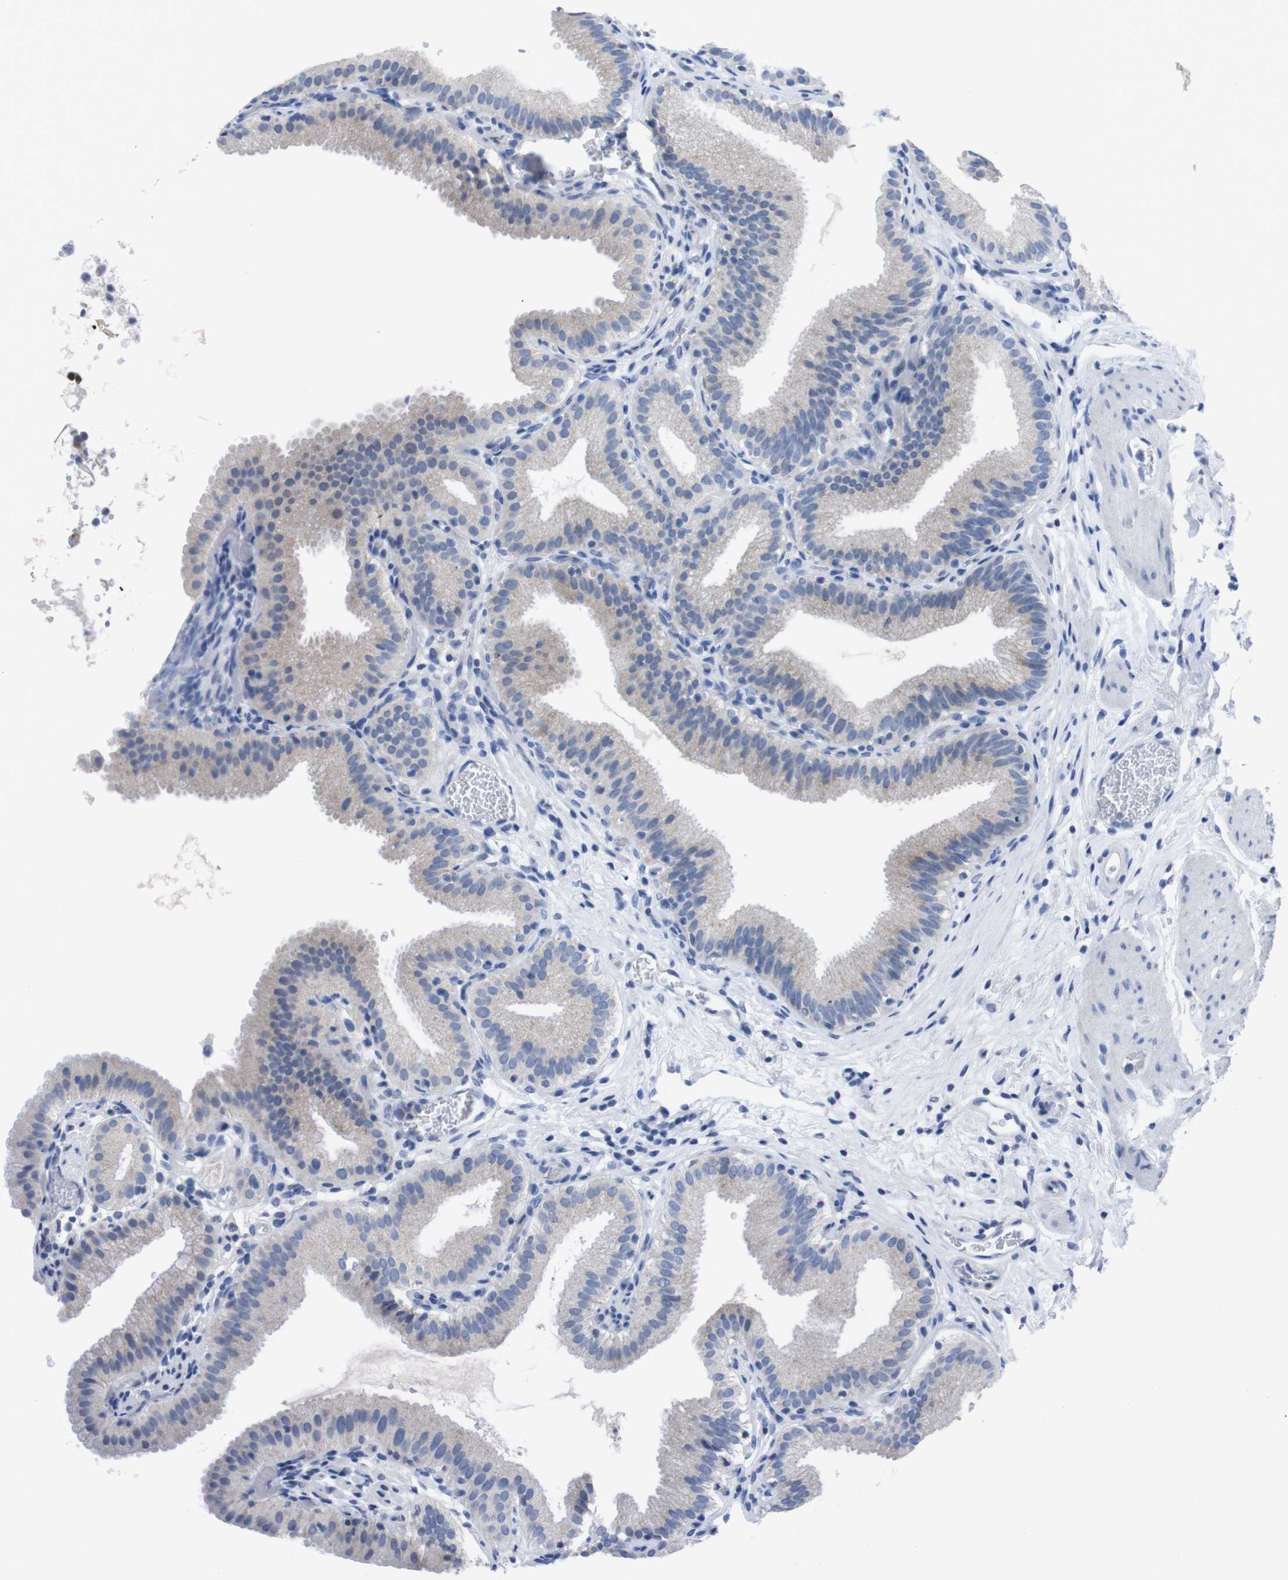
{"staining": {"intensity": "weak", "quantity": "<25%", "location": "cytoplasmic/membranous"}, "tissue": "gallbladder", "cell_type": "Glandular cells", "image_type": "normal", "snomed": [{"axis": "morphology", "description": "Normal tissue, NOS"}, {"axis": "topography", "description": "Gallbladder"}], "caption": "The image exhibits no significant staining in glandular cells of gallbladder.", "gene": "IRF4", "patient": {"sex": "male", "age": 54}}